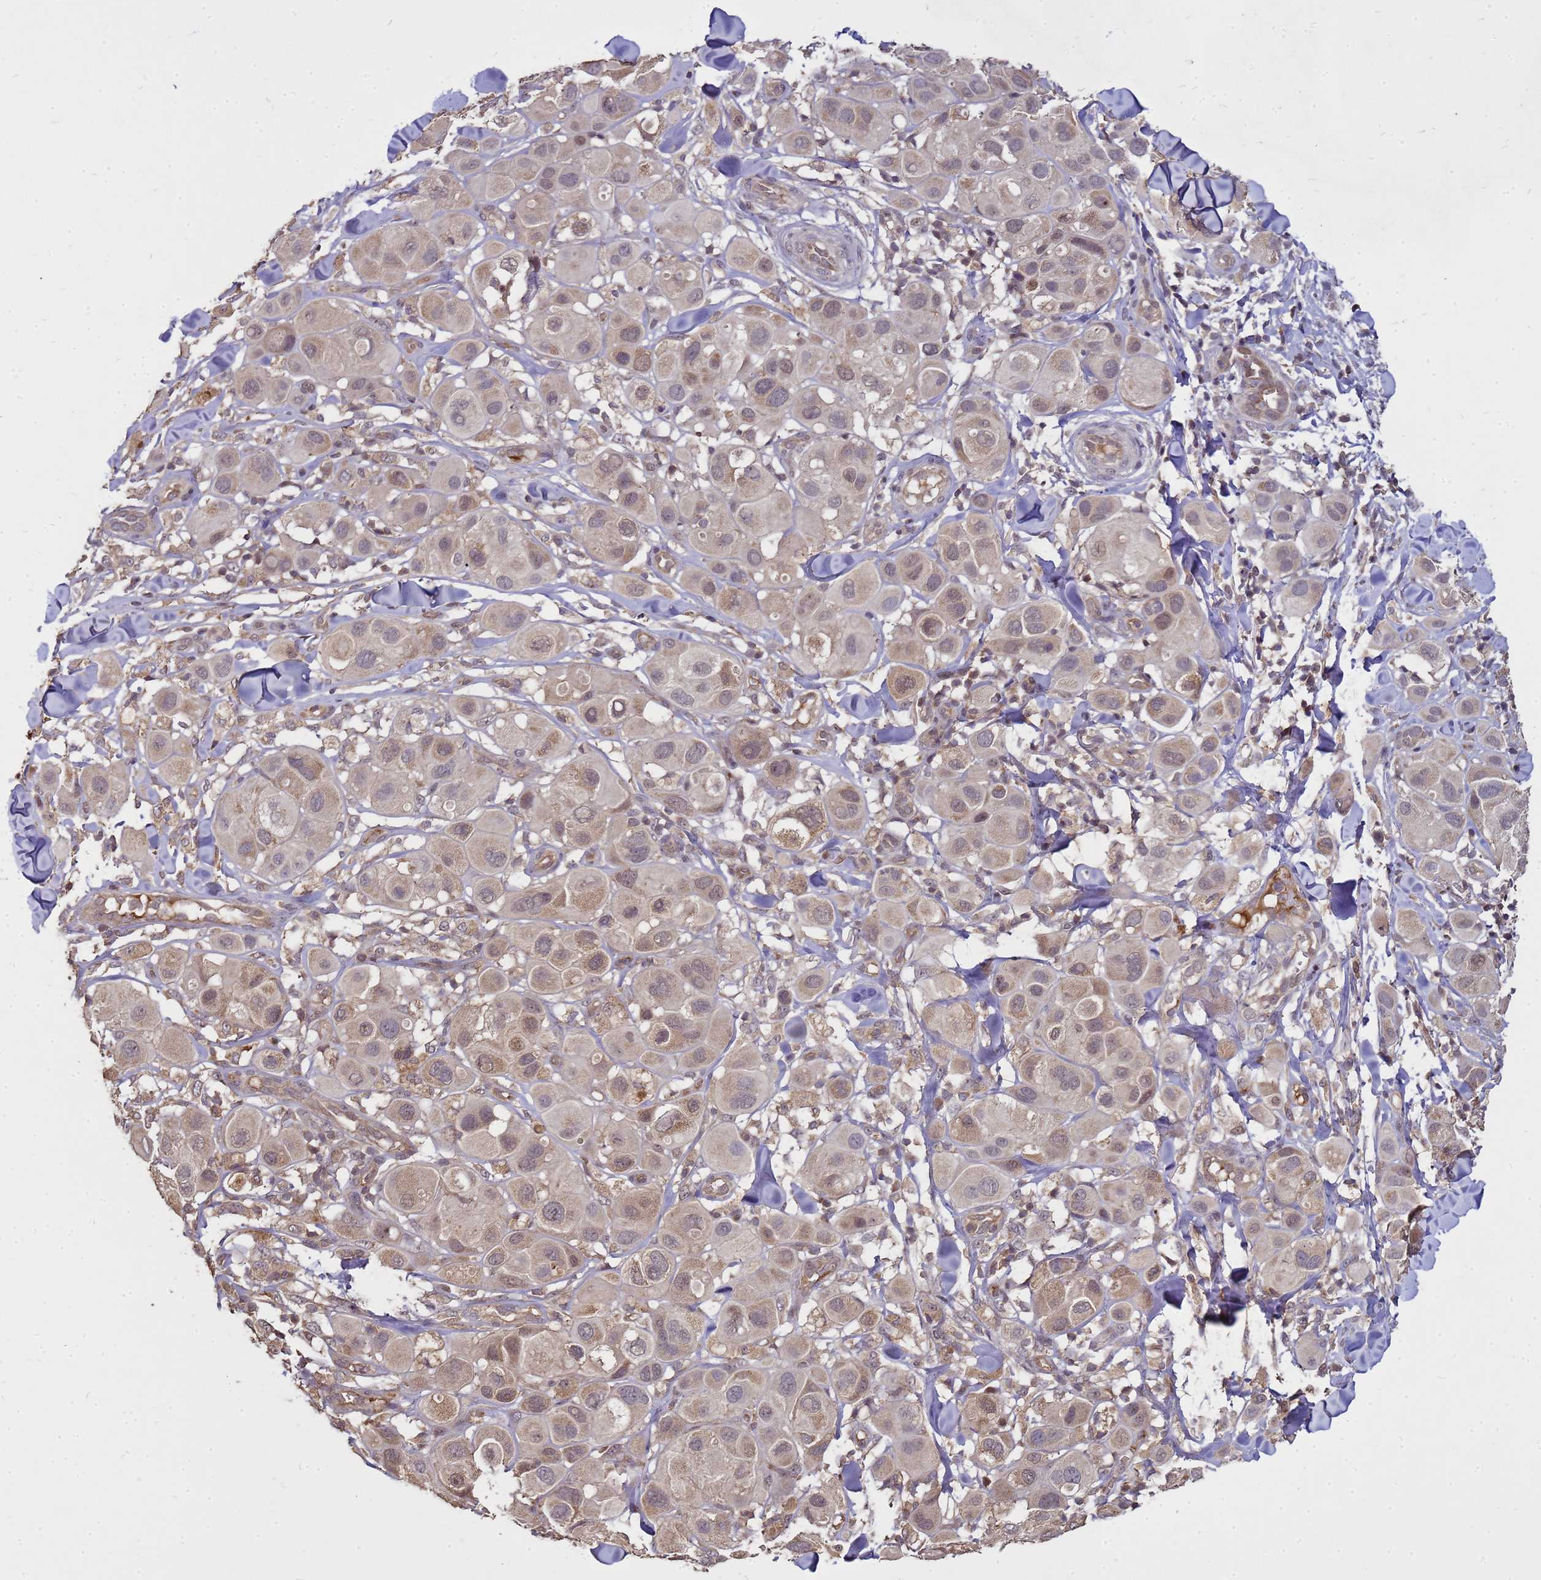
{"staining": {"intensity": "weak", "quantity": "25%-75%", "location": "cytoplasmic/membranous,nuclear"}, "tissue": "melanoma", "cell_type": "Tumor cells", "image_type": "cancer", "snomed": [{"axis": "morphology", "description": "Malignant melanoma, Metastatic site"}, {"axis": "topography", "description": "Skin"}], "caption": "The immunohistochemical stain highlights weak cytoplasmic/membranous and nuclear positivity in tumor cells of melanoma tissue.", "gene": "CRBN", "patient": {"sex": "male", "age": 41}}